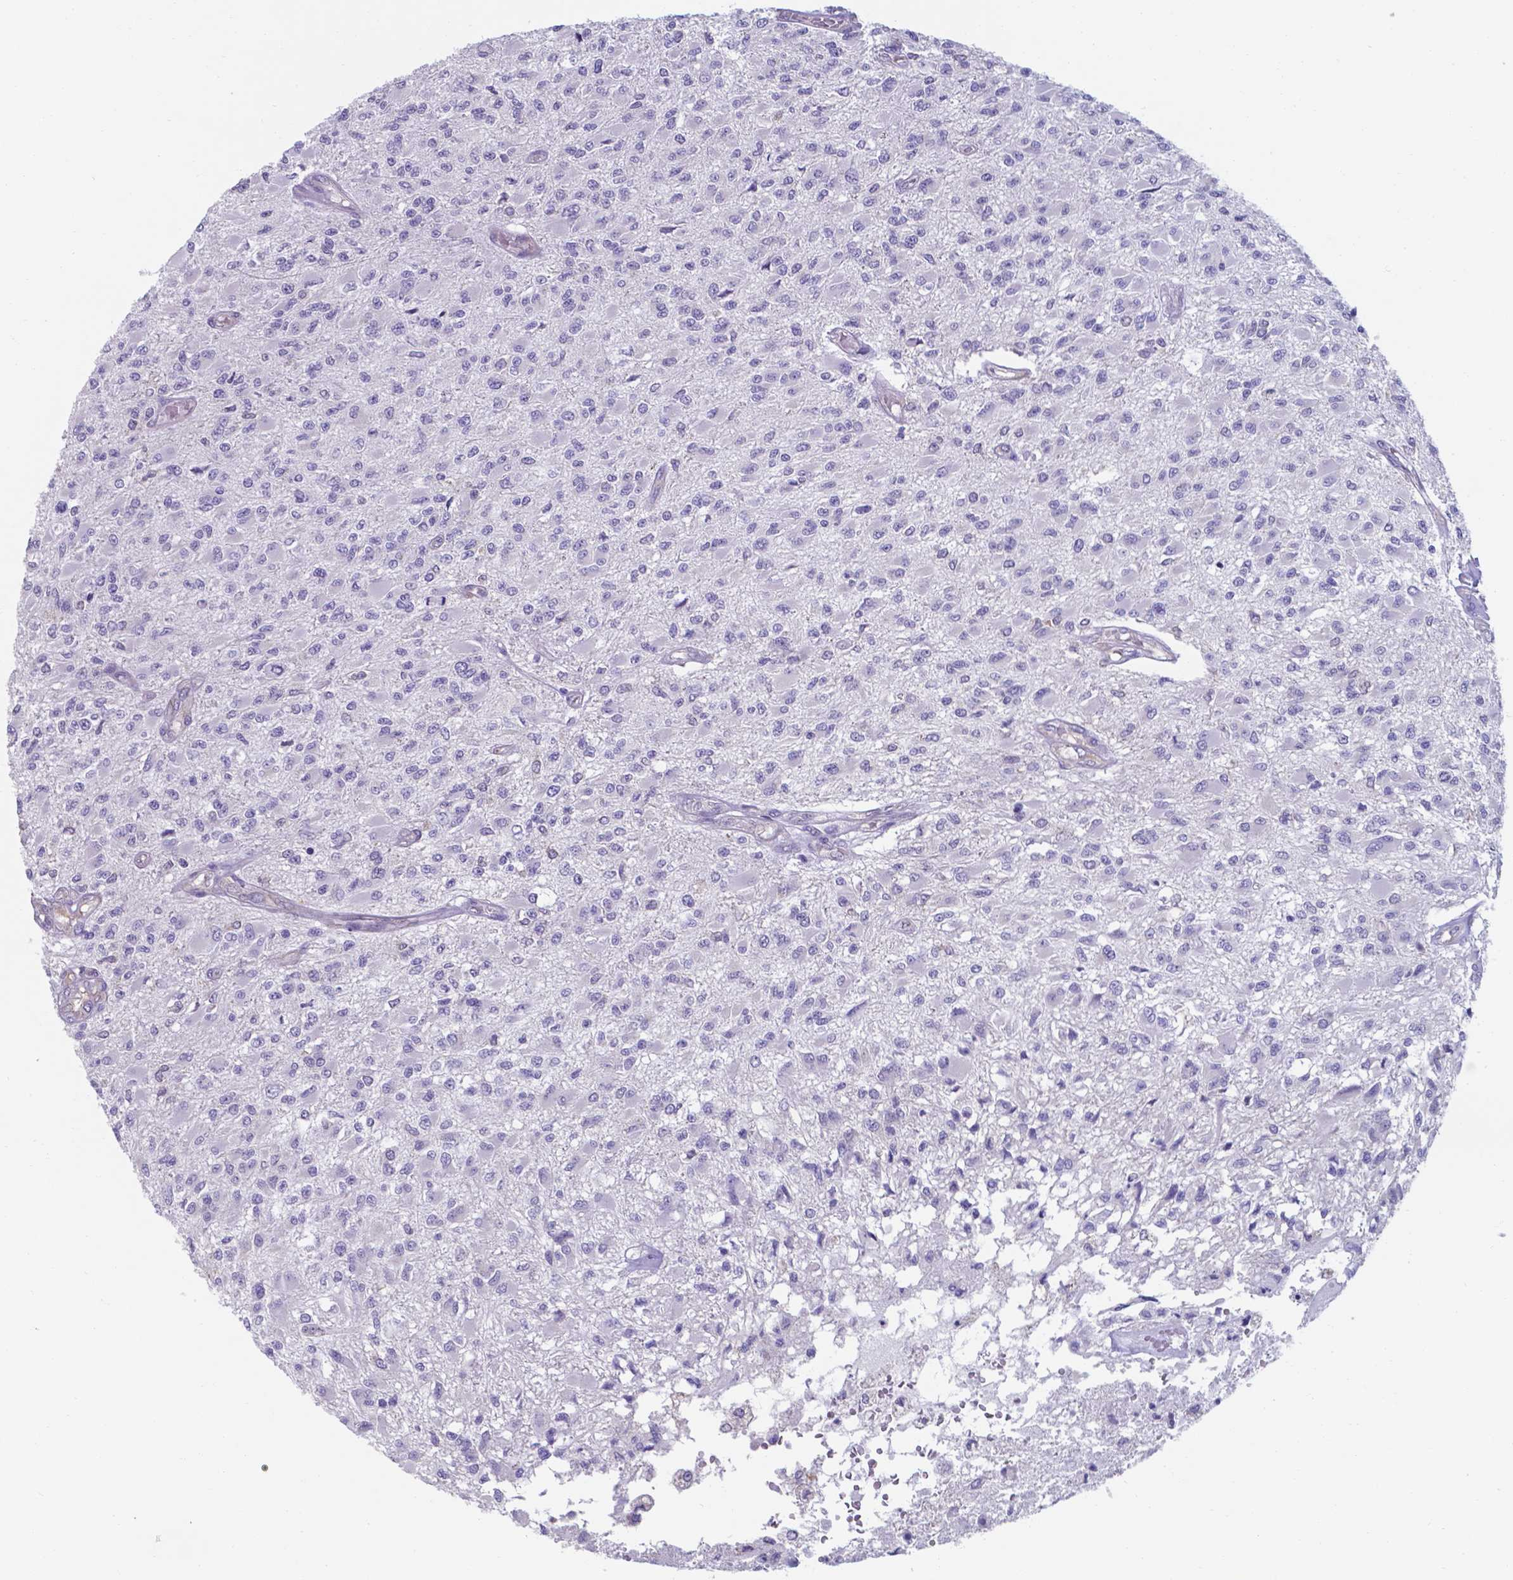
{"staining": {"intensity": "negative", "quantity": "none", "location": "none"}, "tissue": "glioma", "cell_type": "Tumor cells", "image_type": "cancer", "snomed": [{"axis": "morphology", "description": "Glioma, malignant, High grade"}, {"axis": "topography", "description": "Brain"}], "caption": "This is an immunohistochemistry (IHC) image of glioma. There is no positivity in tumor cells.", "gene": "UBE2J1", "patient": {"sex": "female", "age": 63}}